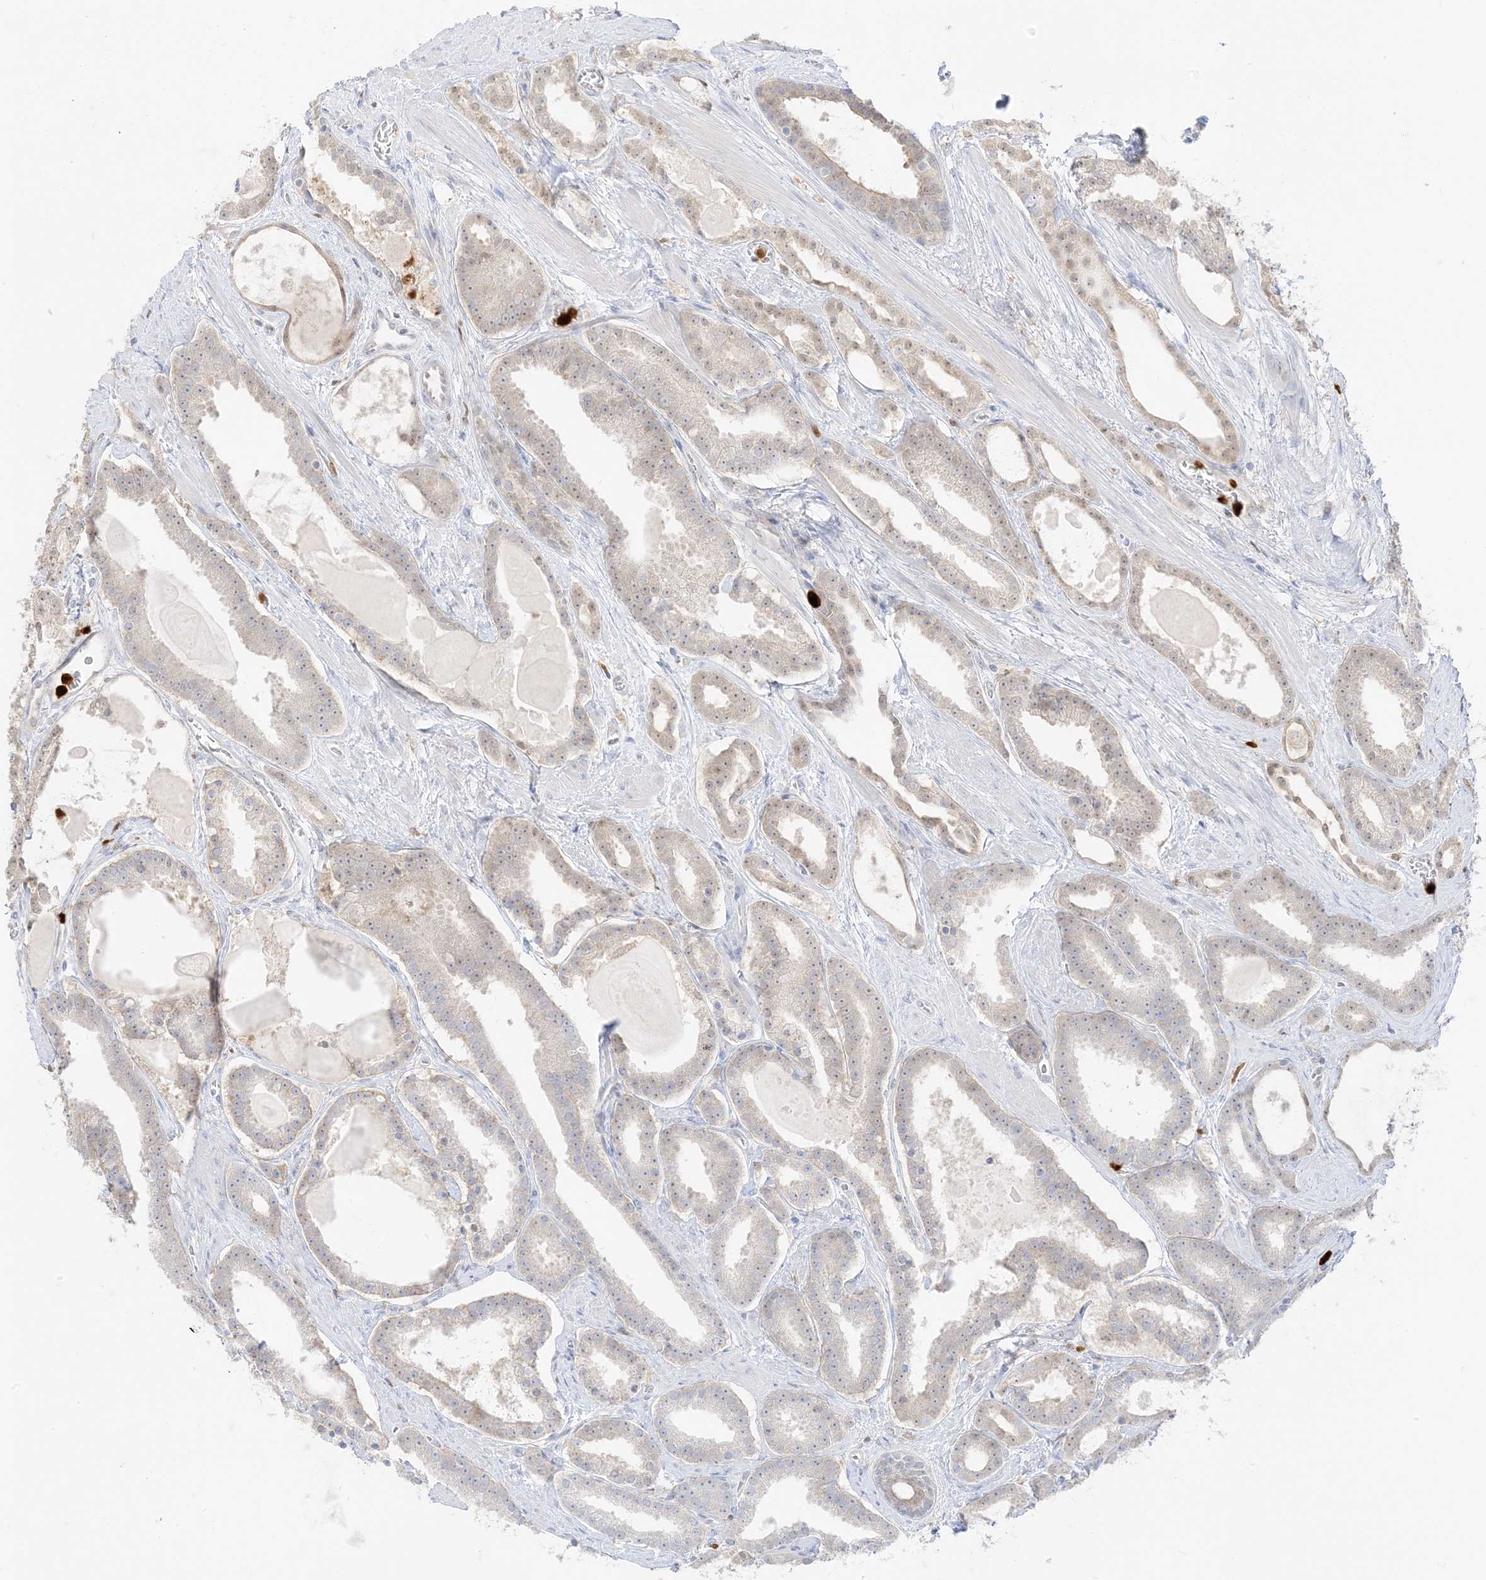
{"staining": {"intensity": "weak", "quantity": "<25%", "location": "cytoplasmic/membranous,nuclear"}, "tissue": "prostate cancer", "cell_type": "Tumor cells", "image_type": "cancer", "snomed": [{"axis": "morphology", "description": "Adenocarcinoma, High grade"}, {"axis": "topography", "description": "Prostate"}], "caption": "This is an immunohistochemistry photomicrograph of prostate cancer. There is no positivity in tumor cells.", "gene": "GCA", "patient": {"sex": "male", "age": 60}}